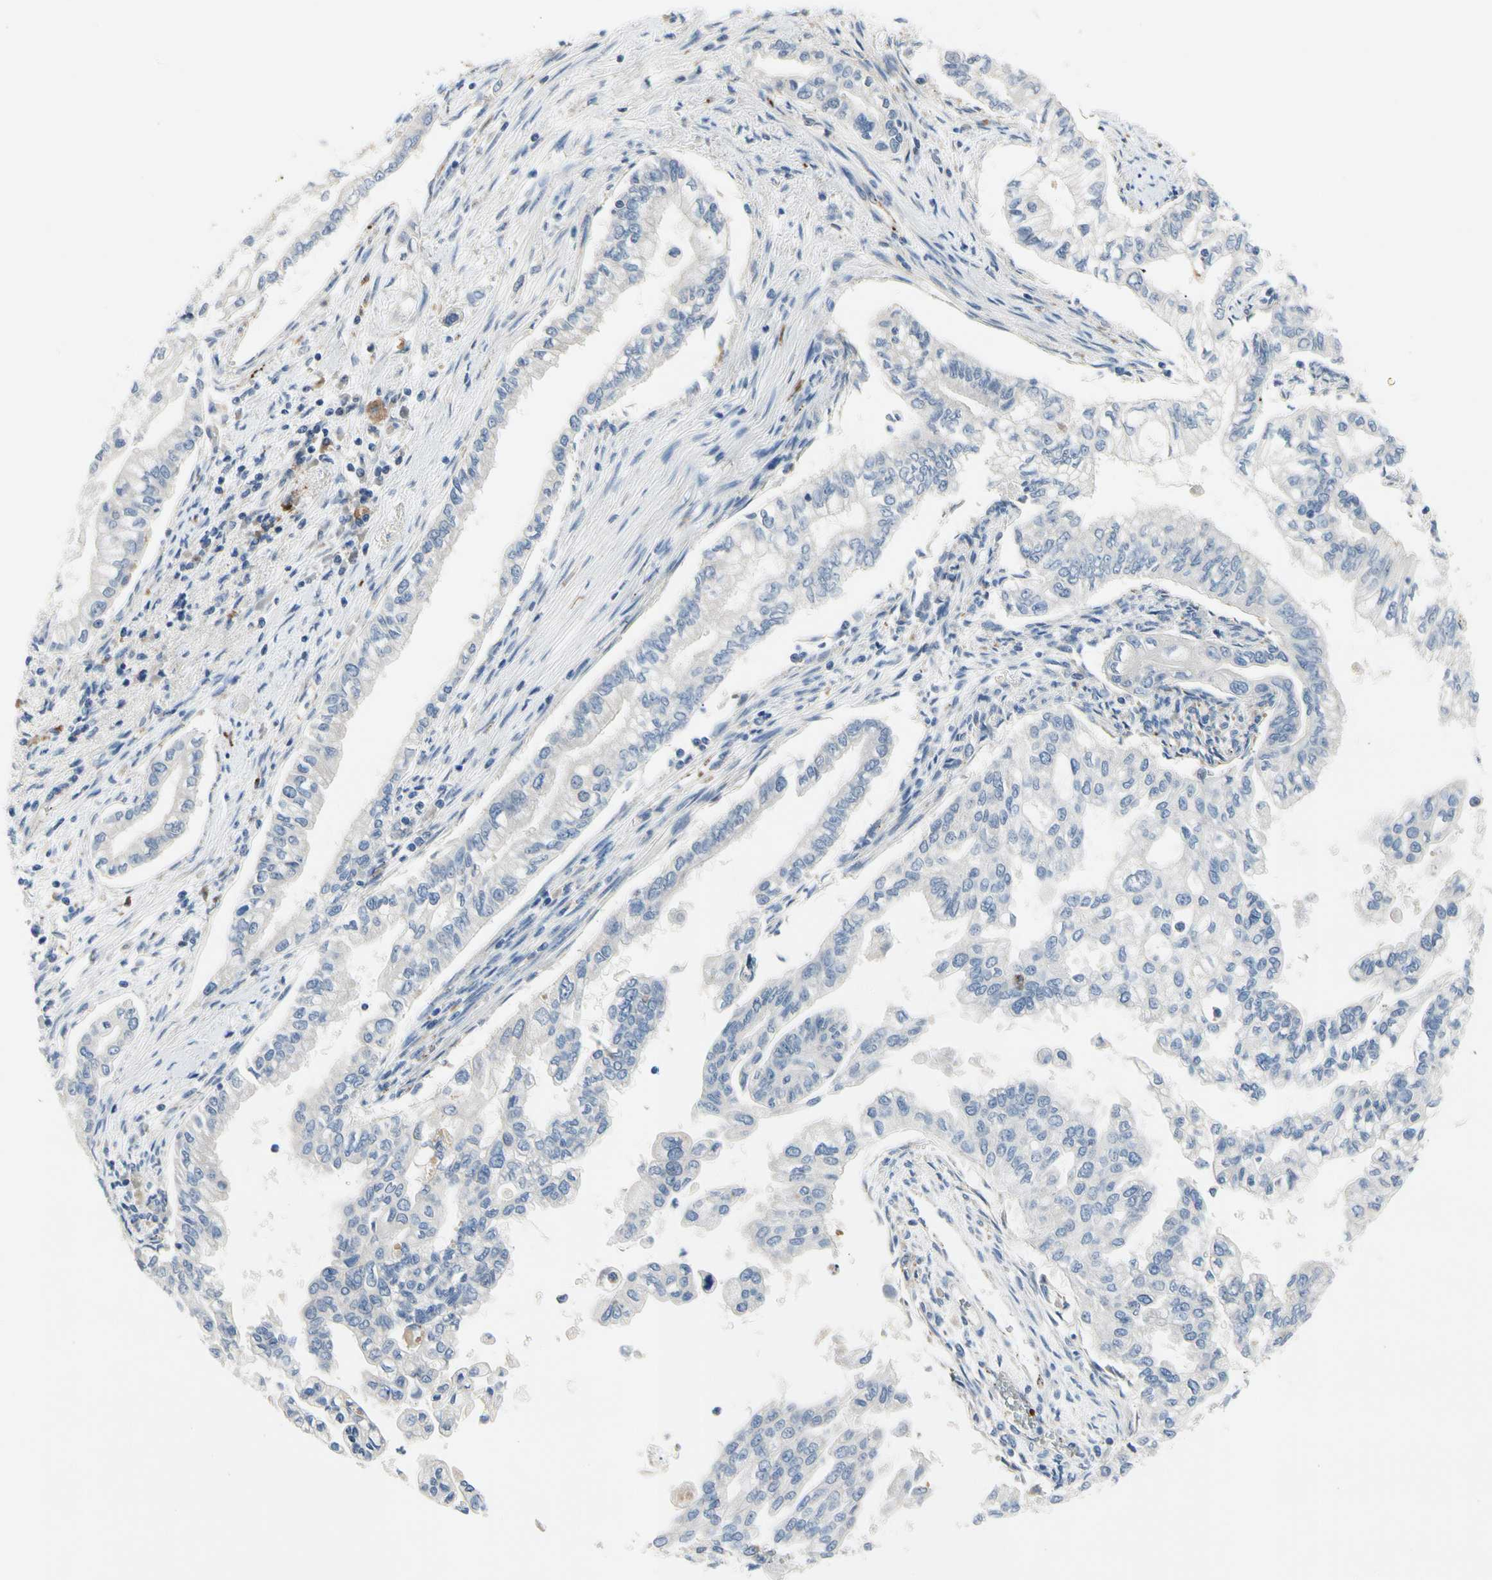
{"staining": {"intensity": "negative", "quantity": "none", "location": "none"}, "tissue": "pancreatic cancer", "cell_type": "Tumor cells", "image_type": "cancer", "snomed": [{"axis": "morphology", "description": "Normal tissue, NOS"}, {"axis": "topography", "description": "Pancreas"}], "caption": "The micrograph reveals no significant positivity in tumor cells of pancreatic cancer.", "gene": "RETSAT", "patient": {"sex": "male", "age": 42}}